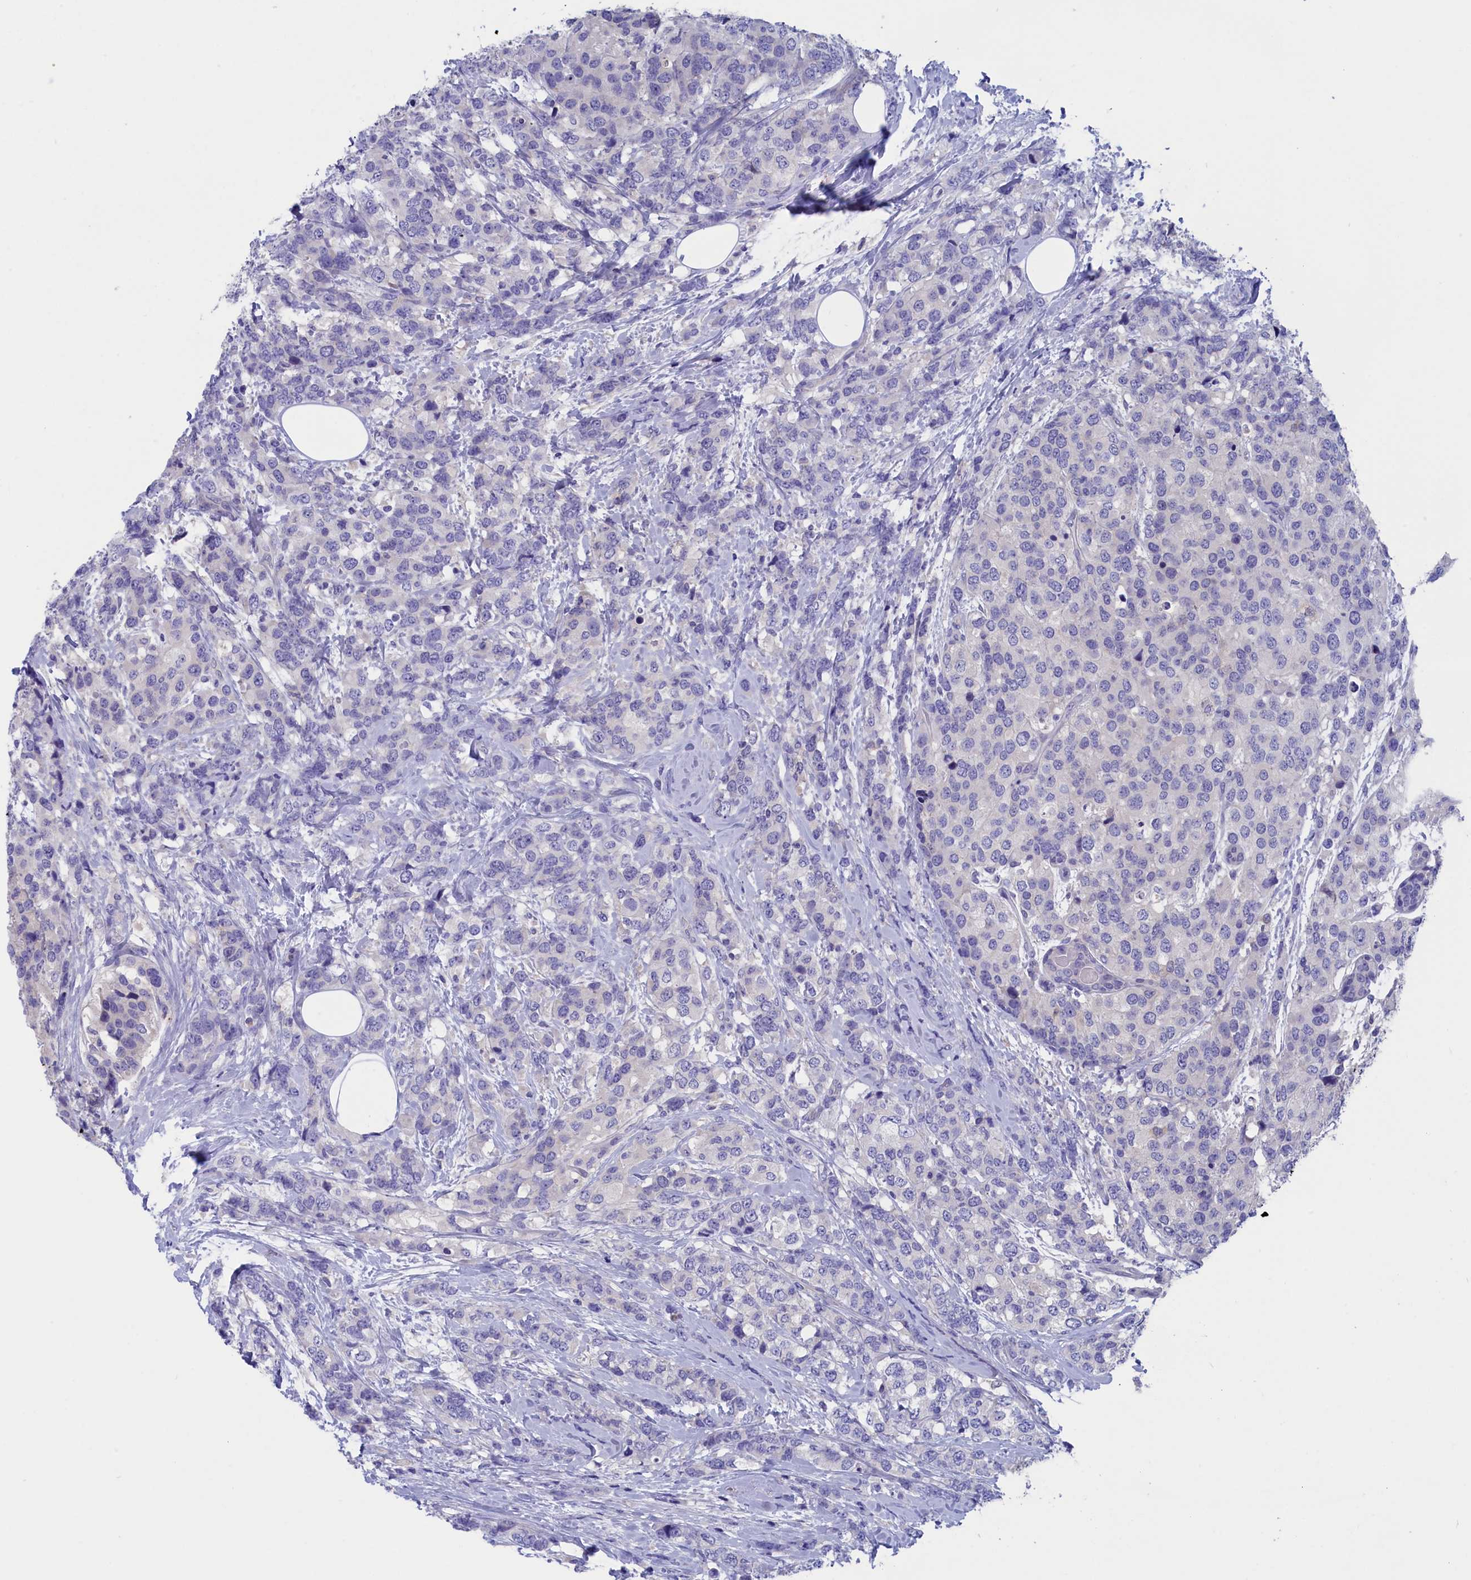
{"staining": {"intensity": "negative", "quantity": "none", "location": "none"}, "tissue": "breast cancer", "cell_type": "Tumor cells", "image_type": "cancer", "snomed": [{"axis": "morphology", "description": "Lobular carcinoma"}, {"axis": "topography", "description": "Breast"}], "caption": "Immunohistochemical staining of breast cancer (lobular carcinoma) shows no significant expression in tumor cells.", "gene": "VPS35L", "patient": {"sex": "female", "age": 59}}